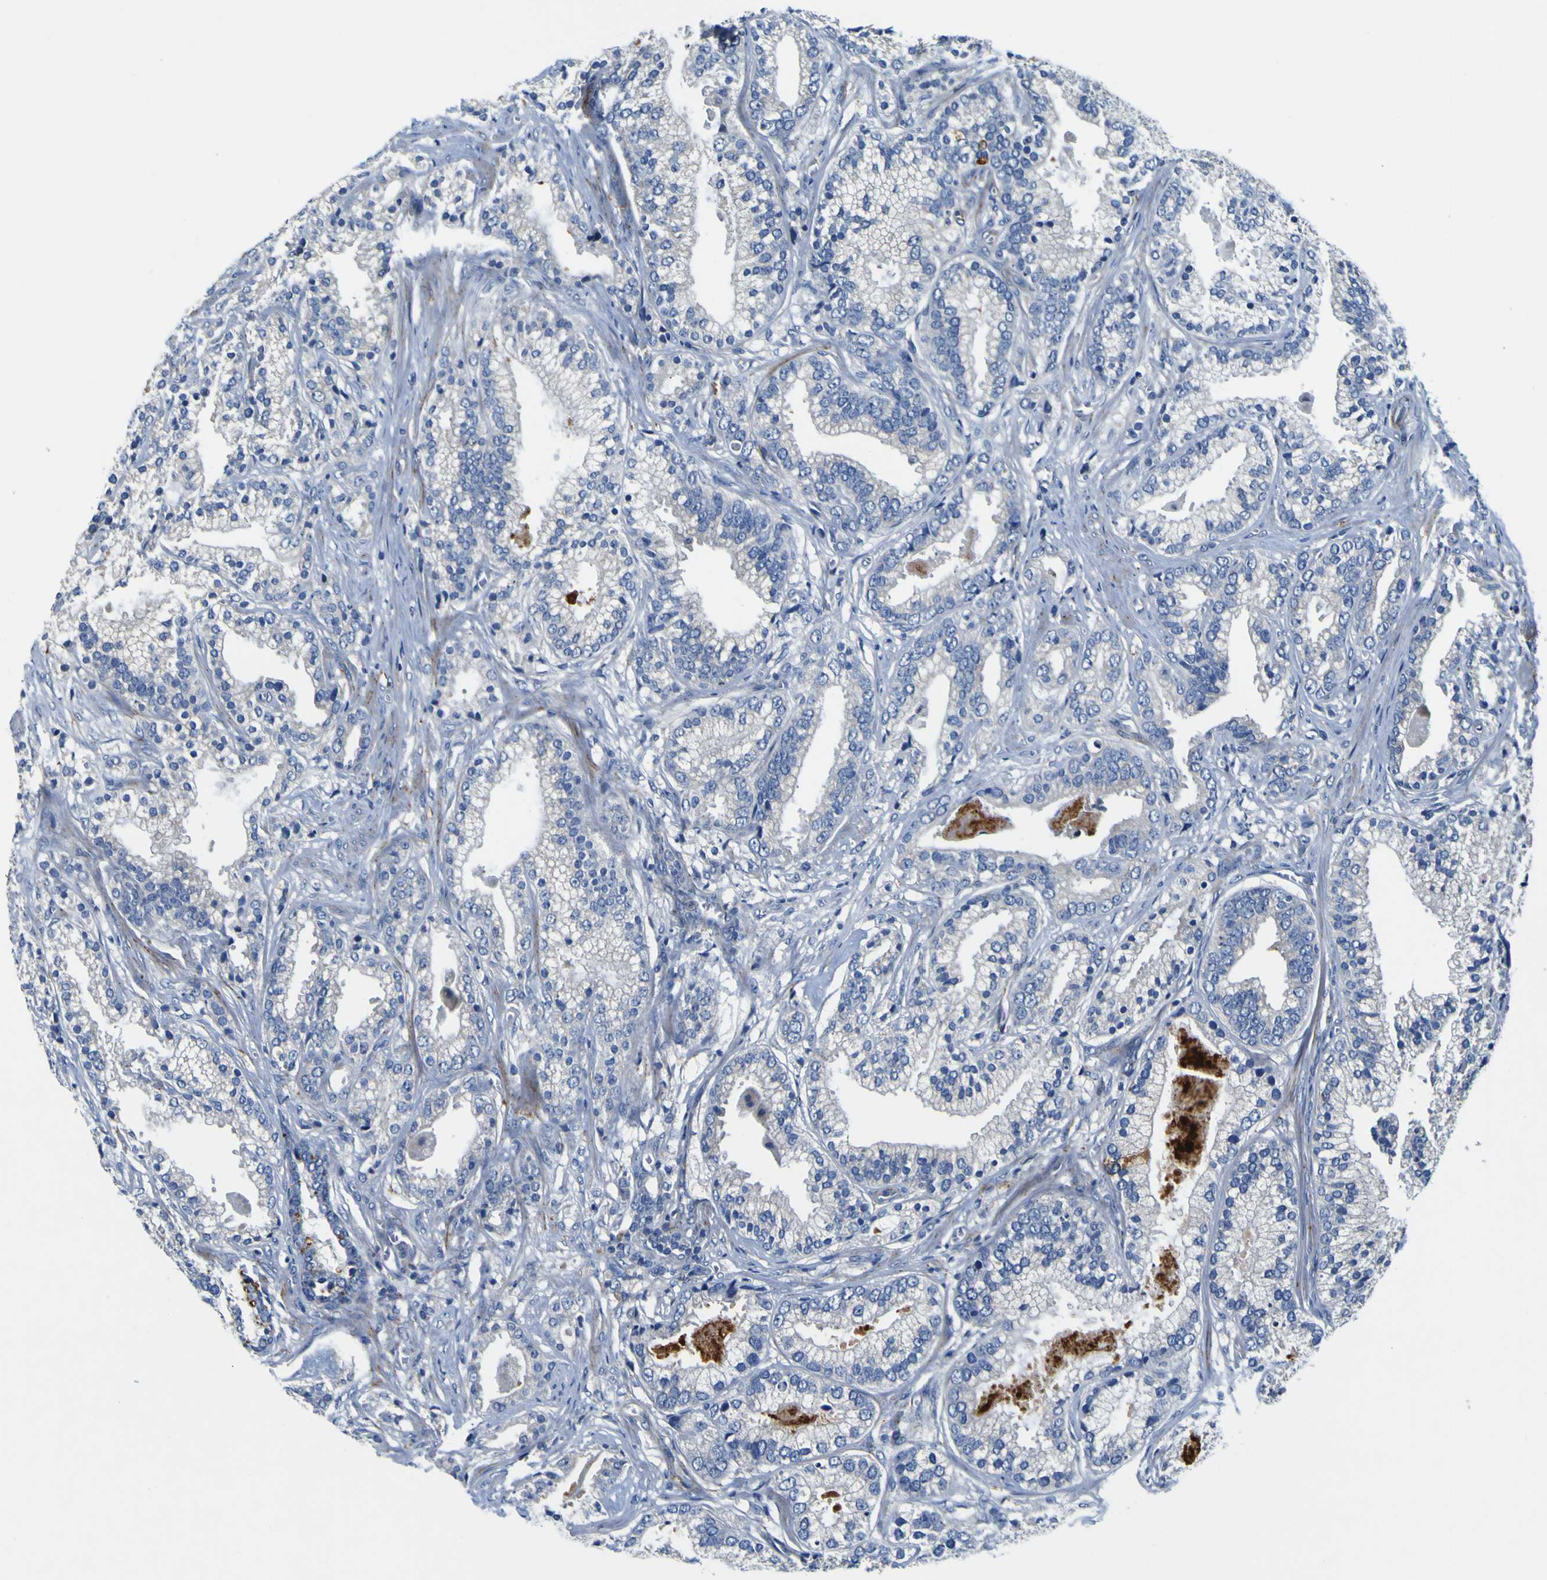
{"staining": {"intensity": "negative", "quantity": "none", "location": "none"}, "tissue": "prostate cancer", "cell_type": "Tumor cells", "image_type": "cancer", "snomed": [{"axis": "morphology", "description": "Adenocarcinoma, Low grade"}, {"axis": "topography", "description": "Prostate"}], "caption": "IHC histopathology image of neoplastic tissue: prostate cancer (adenocarcinoma (low-grade)) stained with DAB reveals no significant protein staining in tumor cells. The staining was performed using DAB to visualize the protein expression in brown, while the nuclei were stained in blue with hematoxylin (Magnification: 20x).", "gene": "AGAP3", "patient": {"sex": "male", "age": 59}}